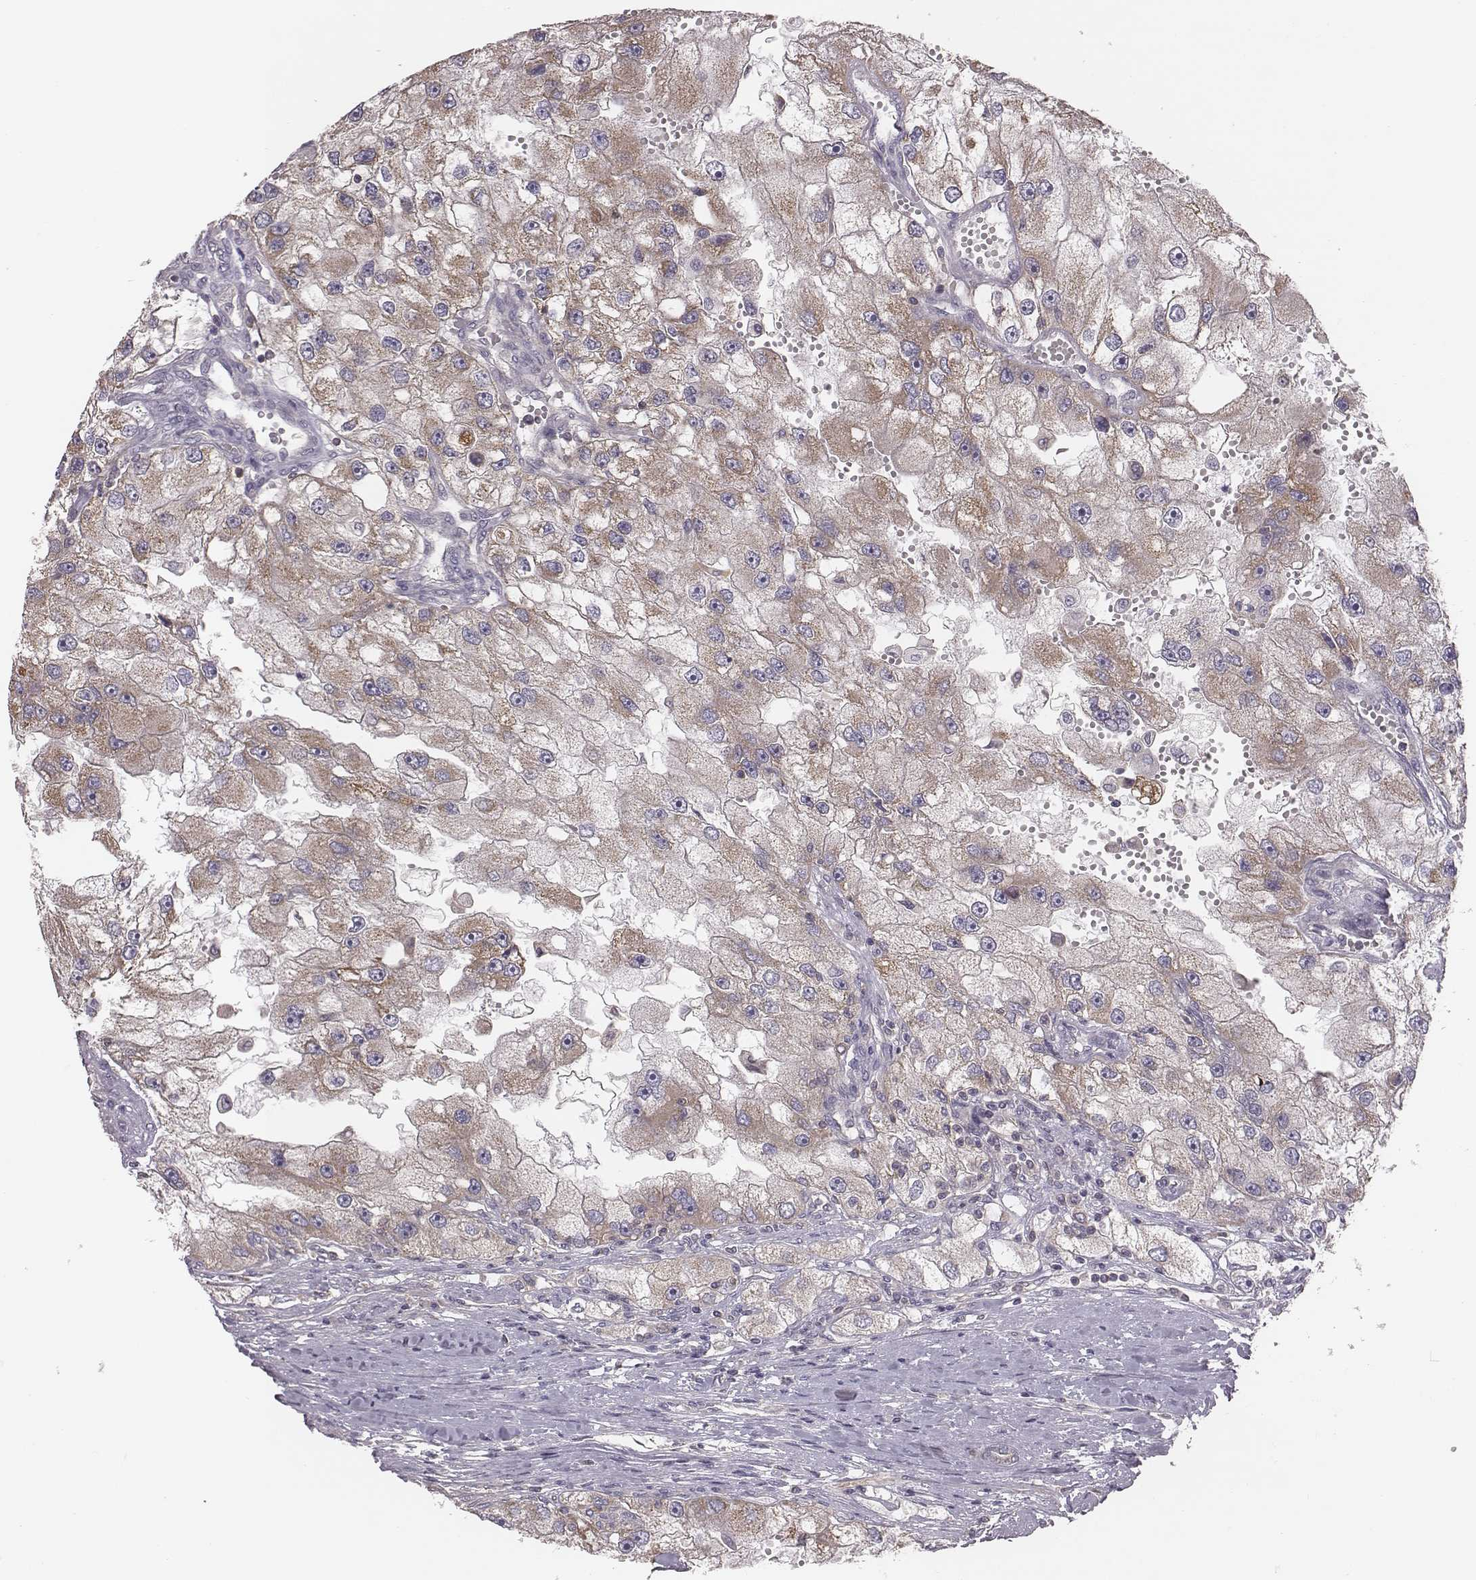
{"staining": {"intensity": "weak", "quantity": "25%-75%", "location": "cytoplasmic/membranous"}, "tissue": "renal cancer", "cell_type": "Tumor cells", "image_type": "cancer", "snomed": [{"axis": "morphology", "description": "Adenocarcinoma, NOS"}, {"axis": "topography", "description": "Kidney"}], "caption": "IHC image of human adenocarcinoma (renal) stained for a protein (brown), which reveals low levels of weak cytoplasmic/membranous positivity in approximately 25%-75% of tumor cells.", "gene": "CAD", "patient": {"sex": "male", "age": 63}}